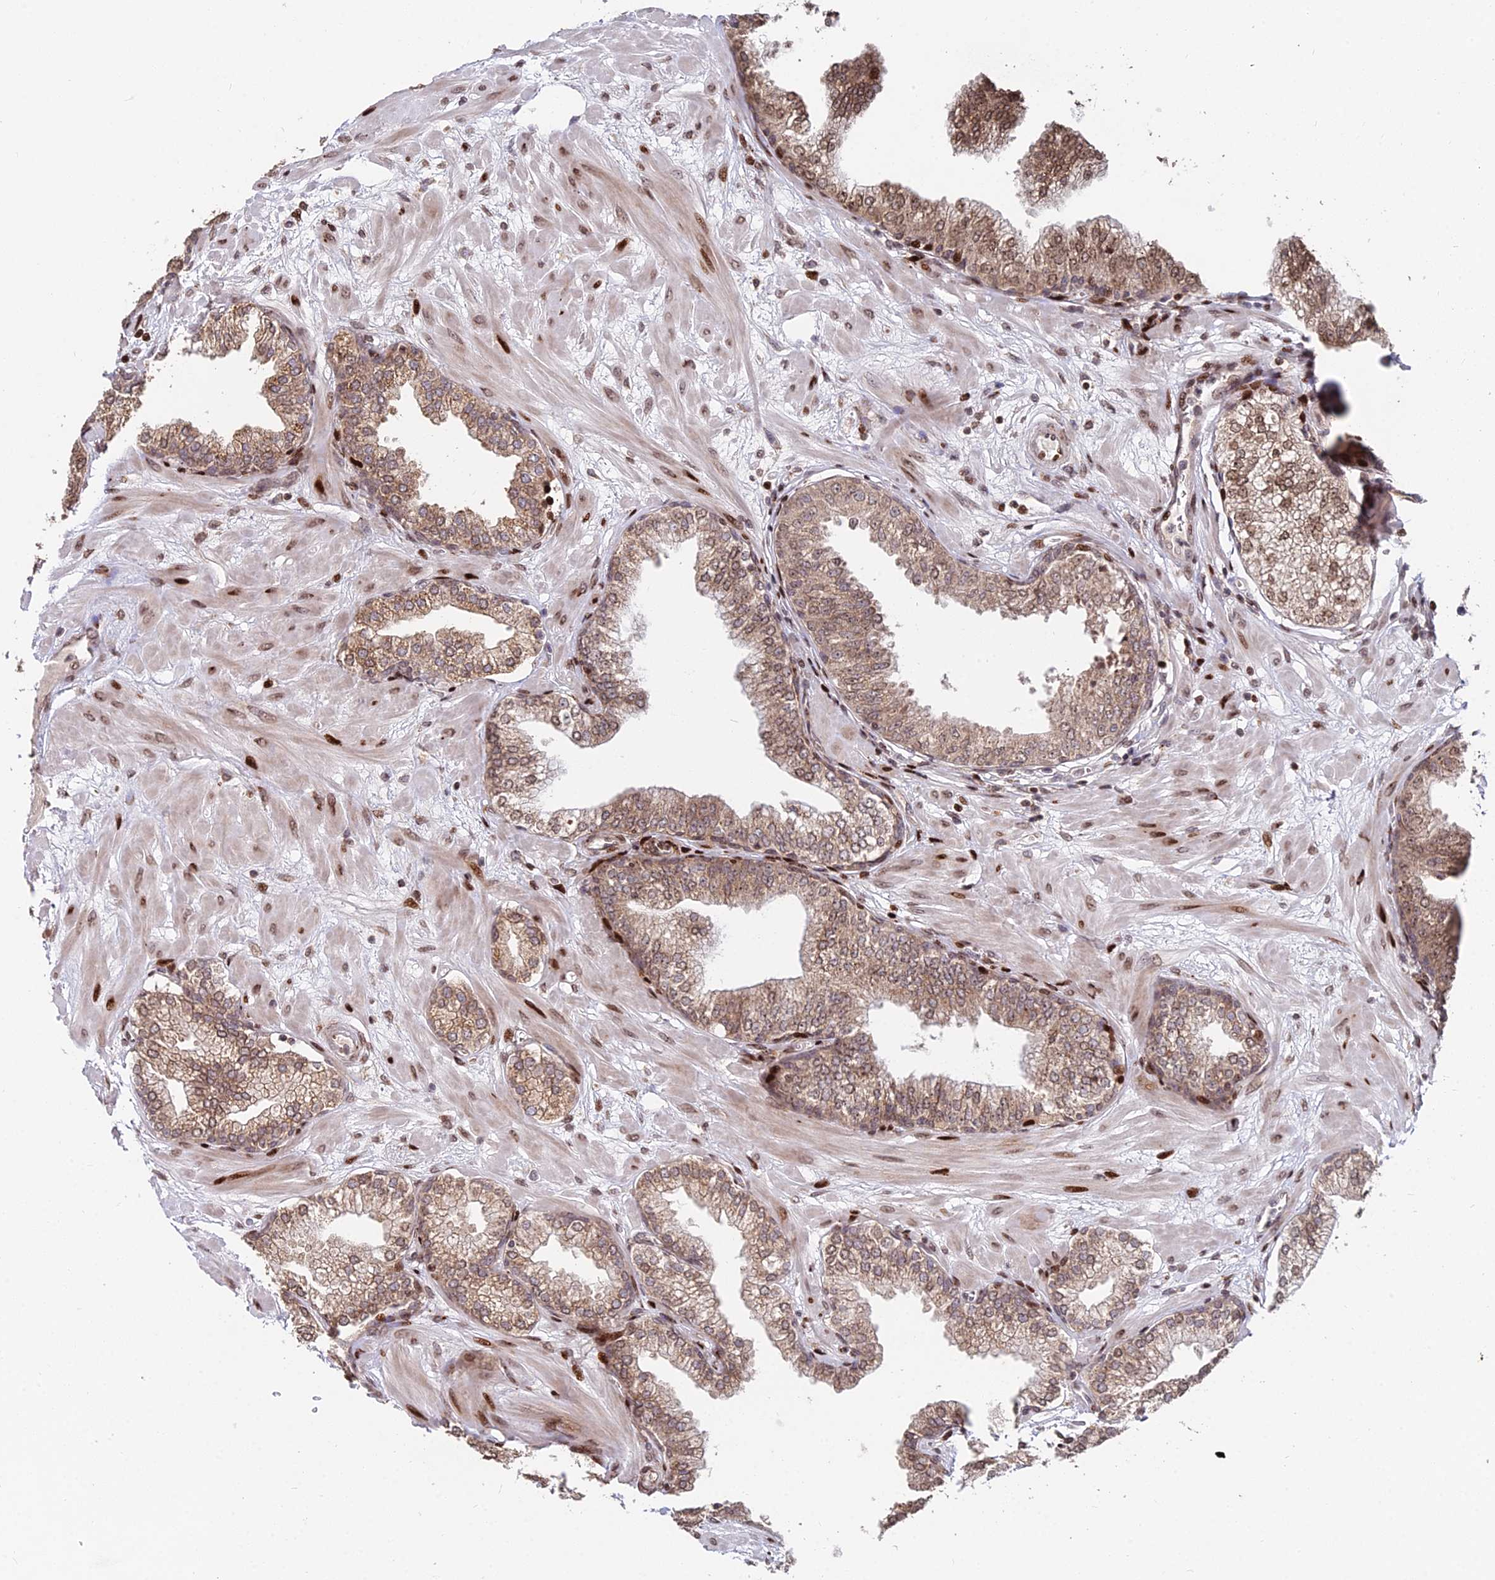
{"staining": {"intensity": "moderate", "quantity": ">75%", "location": "cytoplasmic/membranous,nuclear"}, "tissue": "prostate", "cell_type": "Glandular cells", "image_type": "normal", "snomed": [{"axis": "morphology", "description": "Normal tissue, NOS"}, {"axis": "morphology", "description": "Urothelial carcinoma, Low grade"}, {"axis": "topography", "description": "Urinary bladder"}, {"axis": "topography", "description": "Prostate"}], "caption": "The immunohistochemical stain shows moderate cytoplasmic/membranous,nuclear expression in glandular cells of unremarkable prostate. The staining was performed using DAB, with brown indicating positive protein expression. Nuclei are stained blue with hematoxylin.", "gene": "RBMS2", "patient": {"sex": "male", "age": 60}}